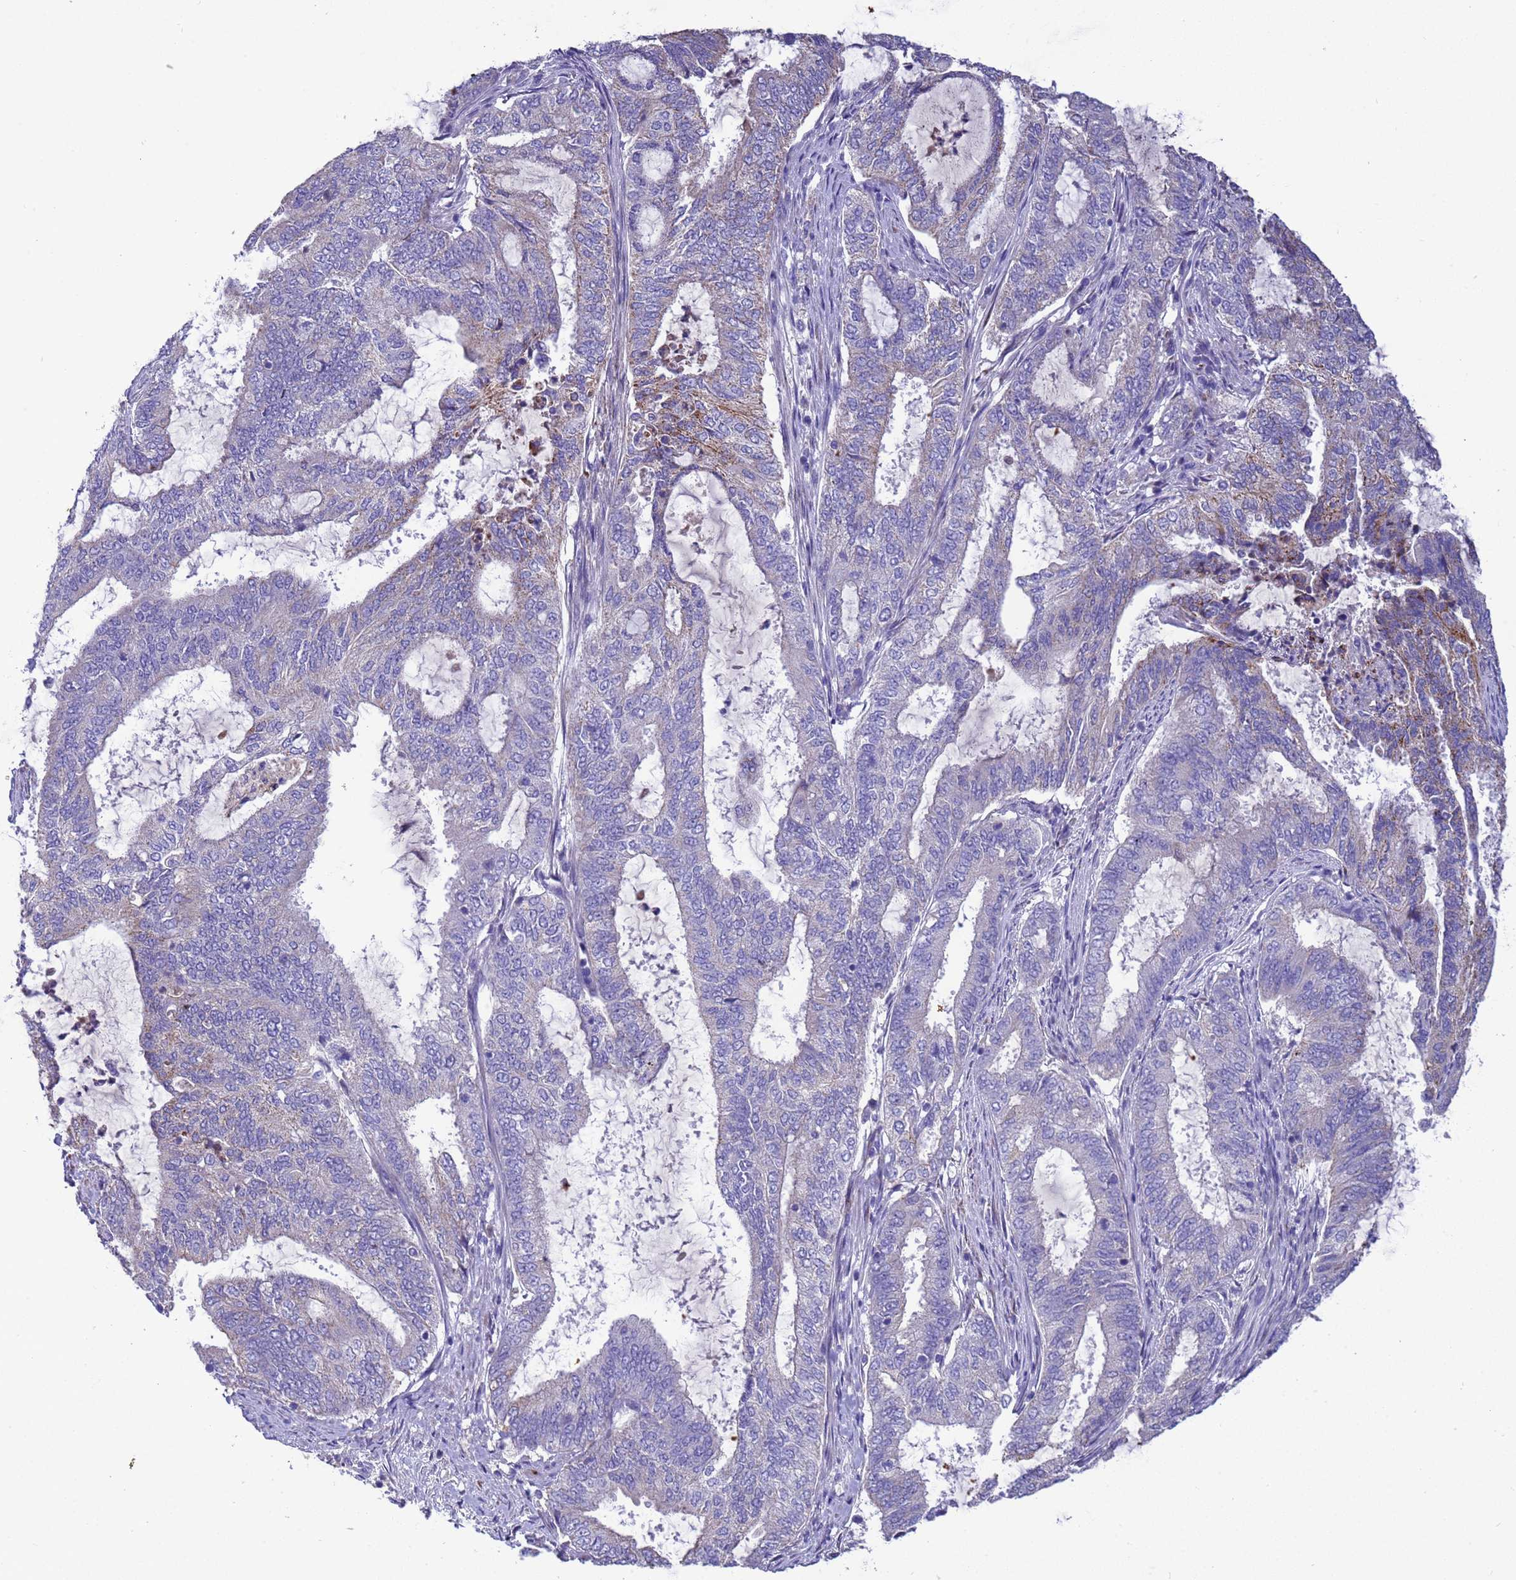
{"staining": {"intensity": "weak", "quantity": "<25%", "location": "cytoplasmic/membranous"}, "tissue": "endometrial cancer", "cell_type": "Tumor cells", "image_type": "cancer", "snomed": [{"axis": "morphology", "description": "Adenocarcinoma, NOS"}, {"axis": "topography", "description": "Endometrium"}], "caption": "Endometrial cancer stained for a protein using immunohistochemistry demonstrates no expression tumor cells.", "gene": "SLC24A3", "patient": {"sex": "female", "age": 51}}